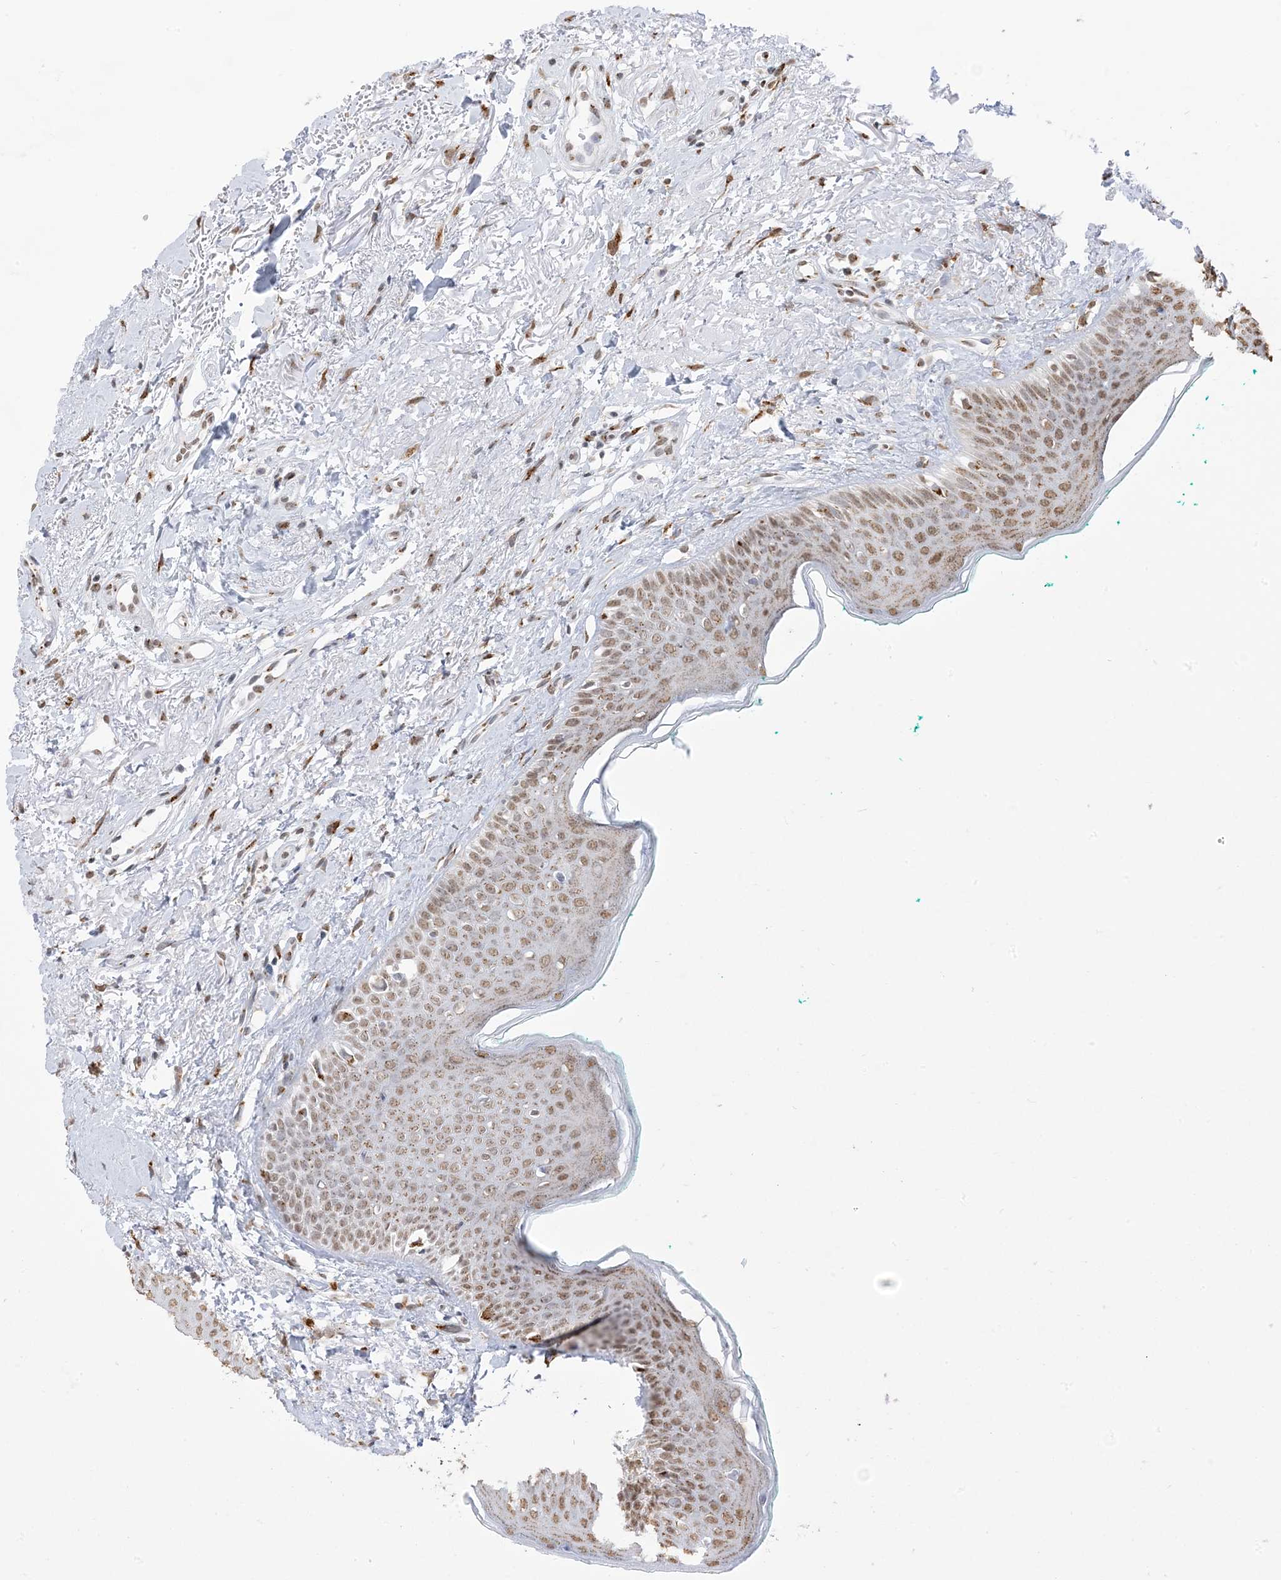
{"staining": {"intensity": "moderate", "quantity": ">75%", "location": "cytoplasmic/membranous,nuclear"}, "tissue": "oral mucosa", "cell_type": "Squamous epithelial cells", "image_type": "normal", "snomed": [{"axis": "morphology", "description": "Normal tissue, NOS"}, {"axis": "topography", "description": "Oral tissue"}], "caption": "A brown stain highlights moderate cytoplasmic/membranous,nuclear positivity of a protein in squamous epithelial cells of benign human oral mucosa. (Stains: DAB (3,3'-diaminobenzidine) in brown, nuclei in blue, Microscopy: brightfield microscopy at high magnification).", "gene": "GPR107", "patient": {"sex": "female", "age": 70}}